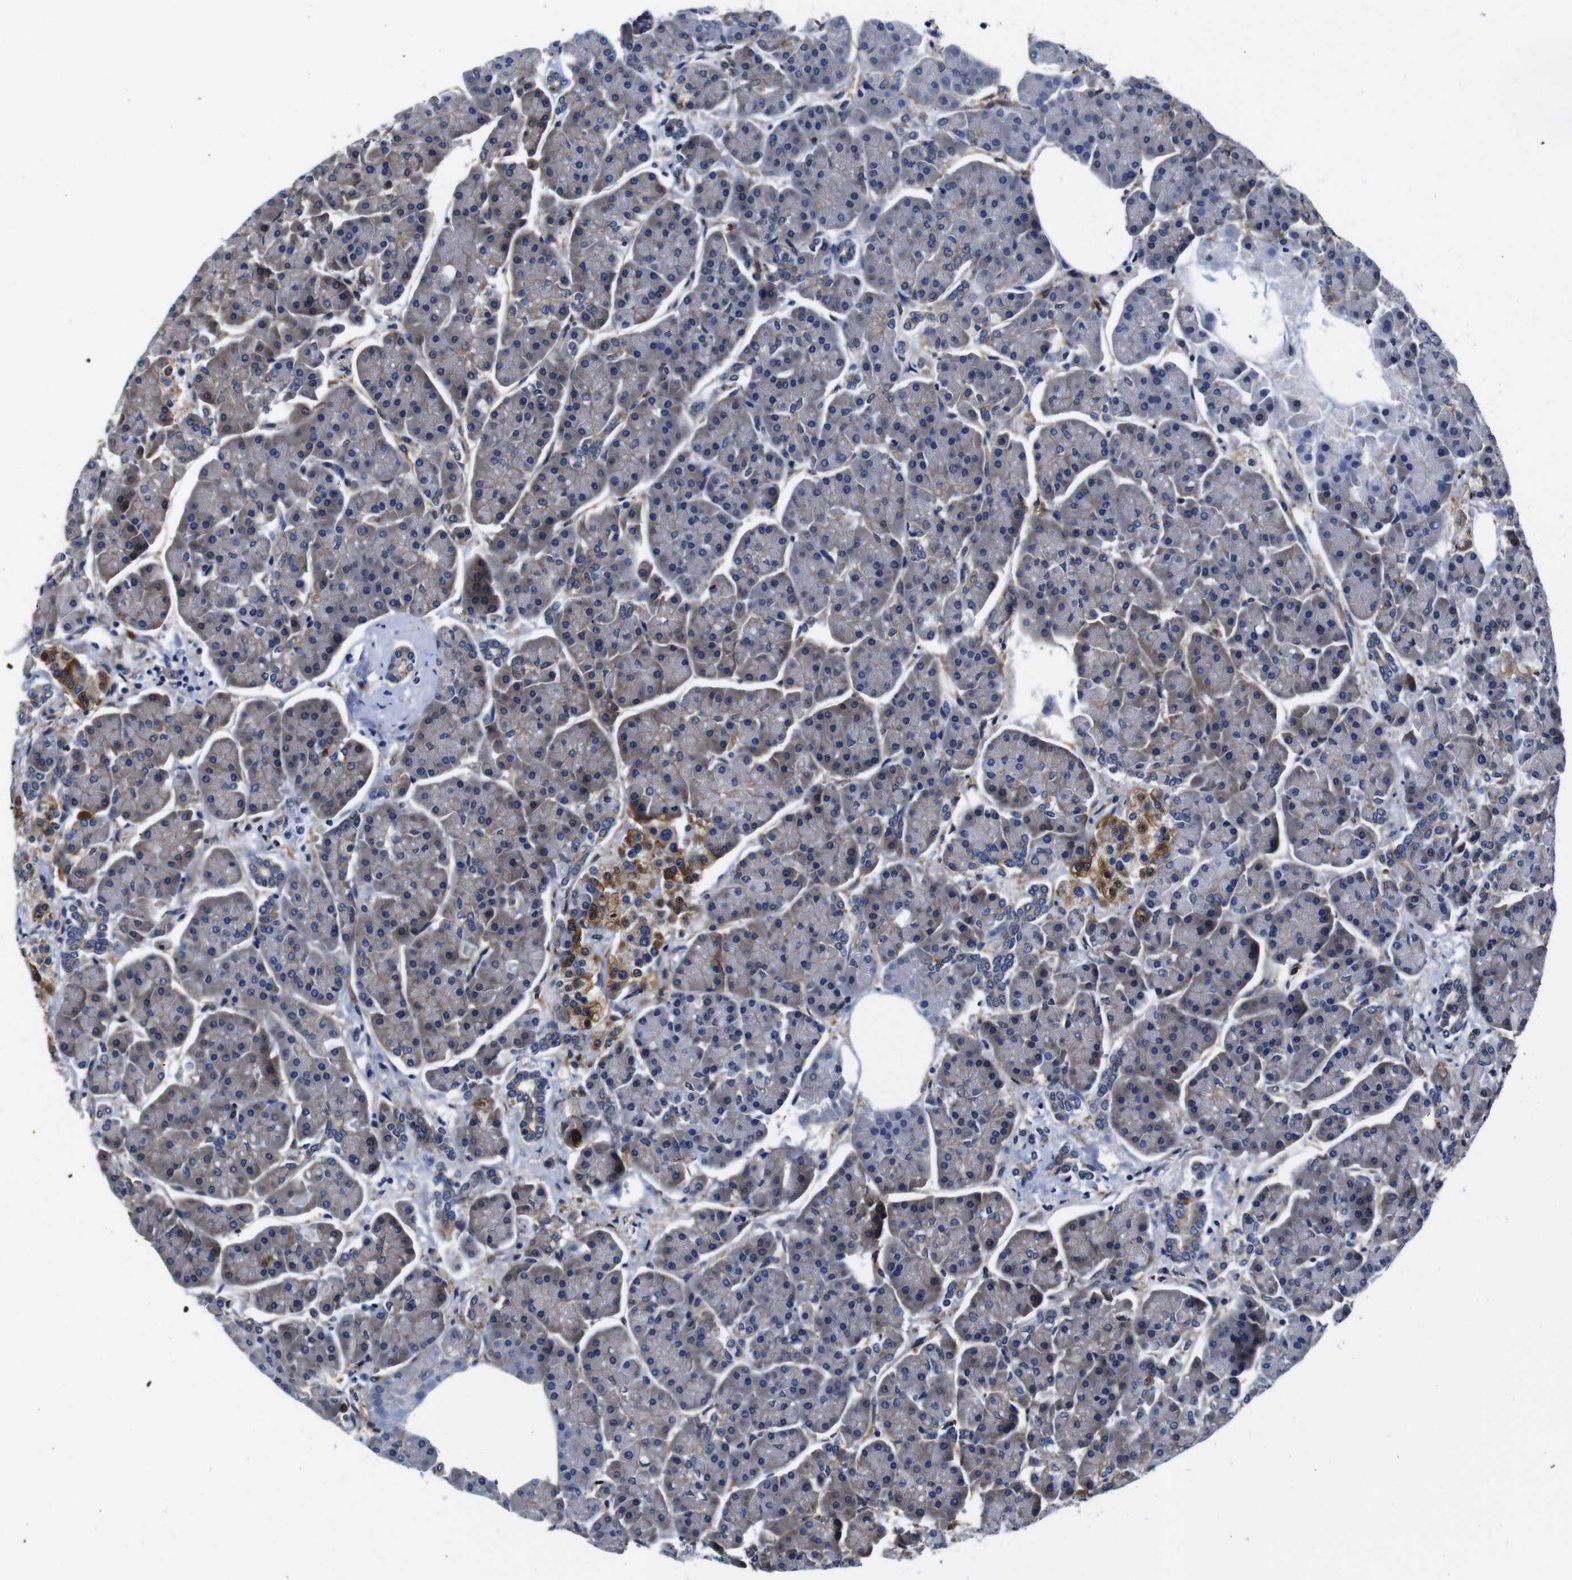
{"staining": {"intensity": "moderate", "quantity": "25%-75%", "location": "cytoplasmic/membranous"}, "tissue": "pancreas", "cell_type": "Exocrine glandular cells", "image_type": "normal", "snomed": [{"axis": "morphology", "description": "Normal tissue, NOS"}, {"axis": "topography", "description": "Pancreas"}], "caption": "Moderate cytoplasmic/membranous expression is identified in approximately 25%-75% of exocrine glandular cells in benign pancreas.", "gene": "GIMAP2", "patient": {"sex": "female", "age": 70}}